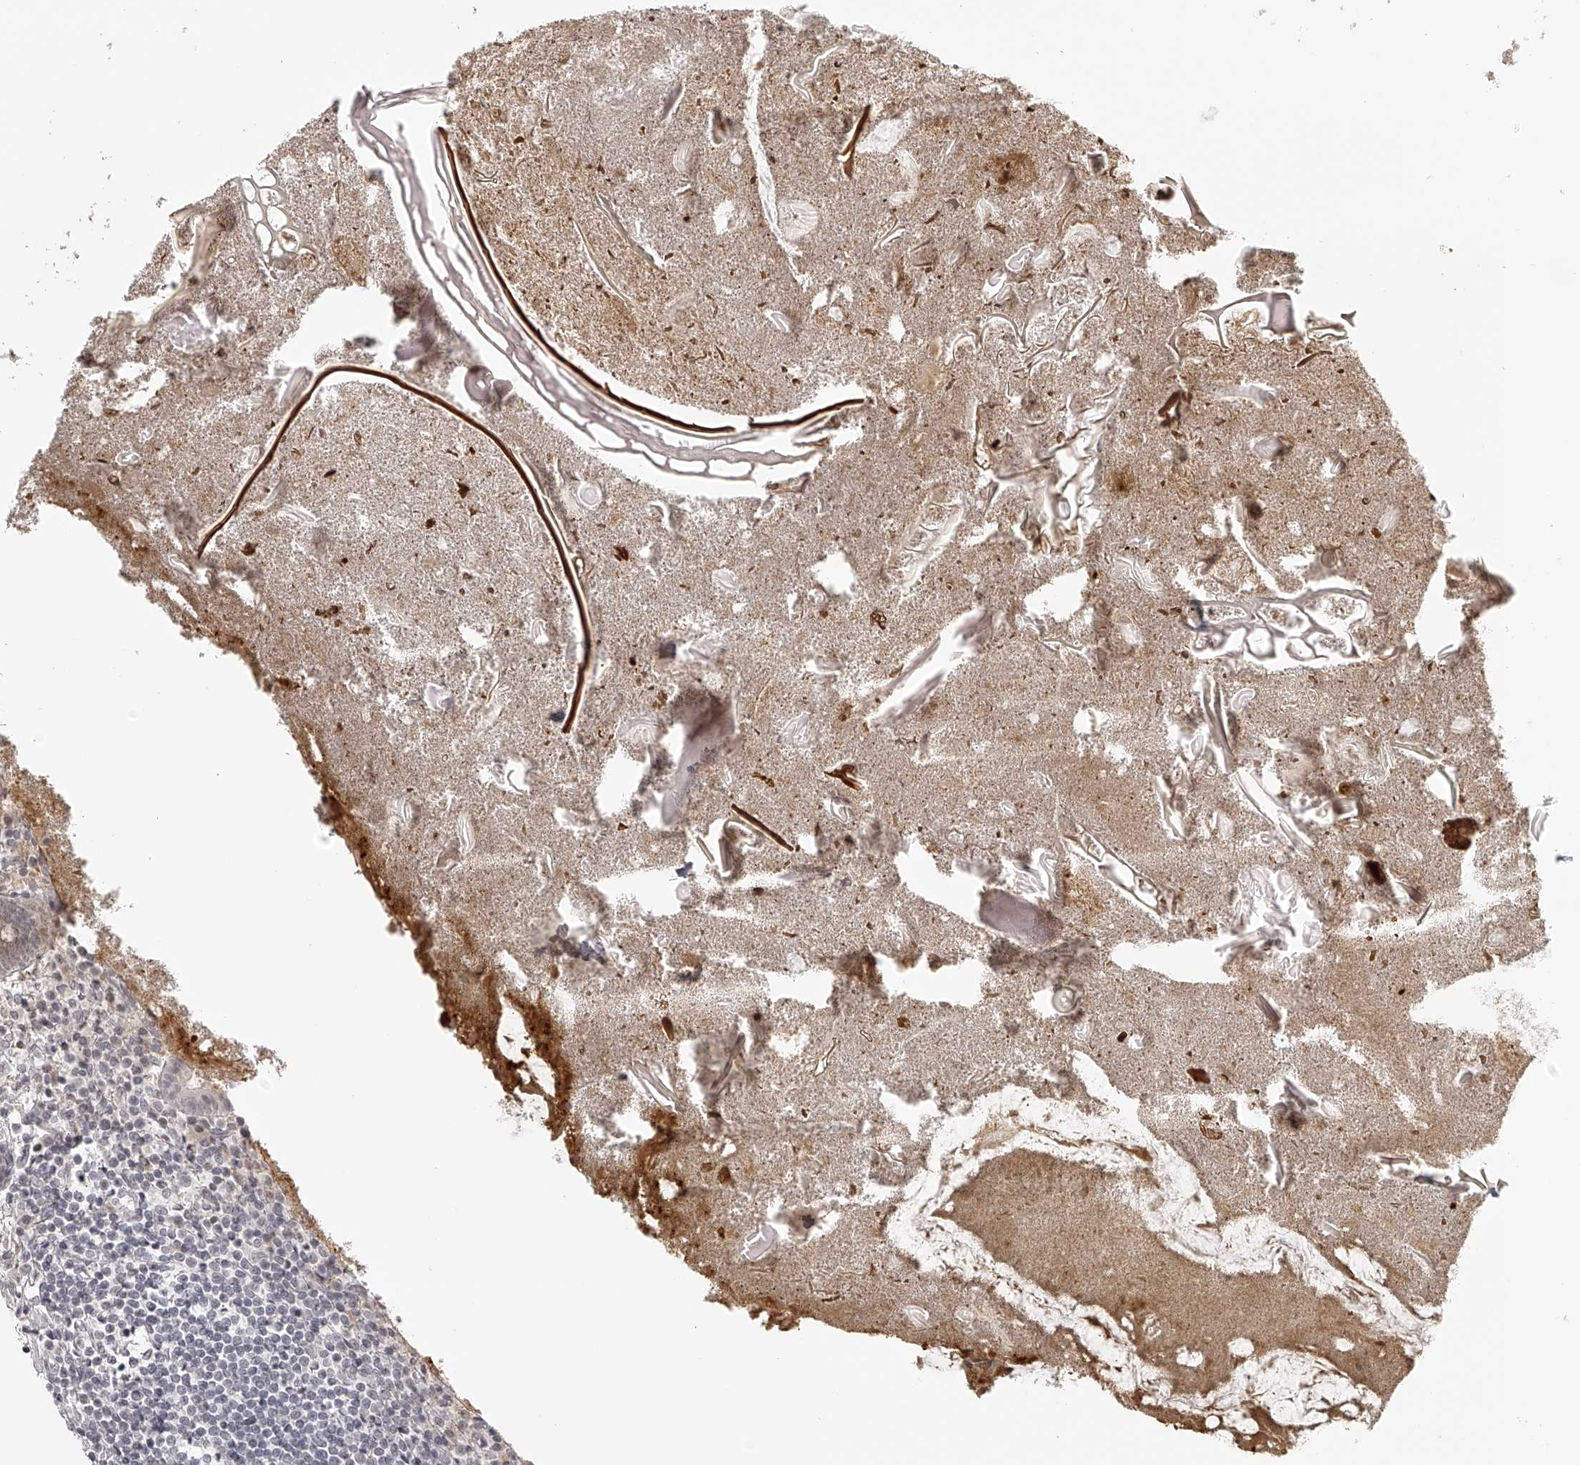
{"staining": {"intensity": "weak", "quantity": "<25%", "location": "cytoplasmic/membranous"}, "tissue": "appendix", "cell_type": "Glandular cells", "image_type": "normal", "snomed": [{"axis": "morphology", "description": "Normal tissue, NOS"}, {"axis": "topography", "description": "Appendix"}], "caption": "High magnification brightfield microscopy of unremarkable appendix stained with DAB (brown) and counterstained with hematoxylin (blue): glandular cells show no significant staining. (DAB IHC visualized using brightfield microscopy, high magnification).", "gene": "RNF220", "patient": {"sex": "female", "age": 17}}